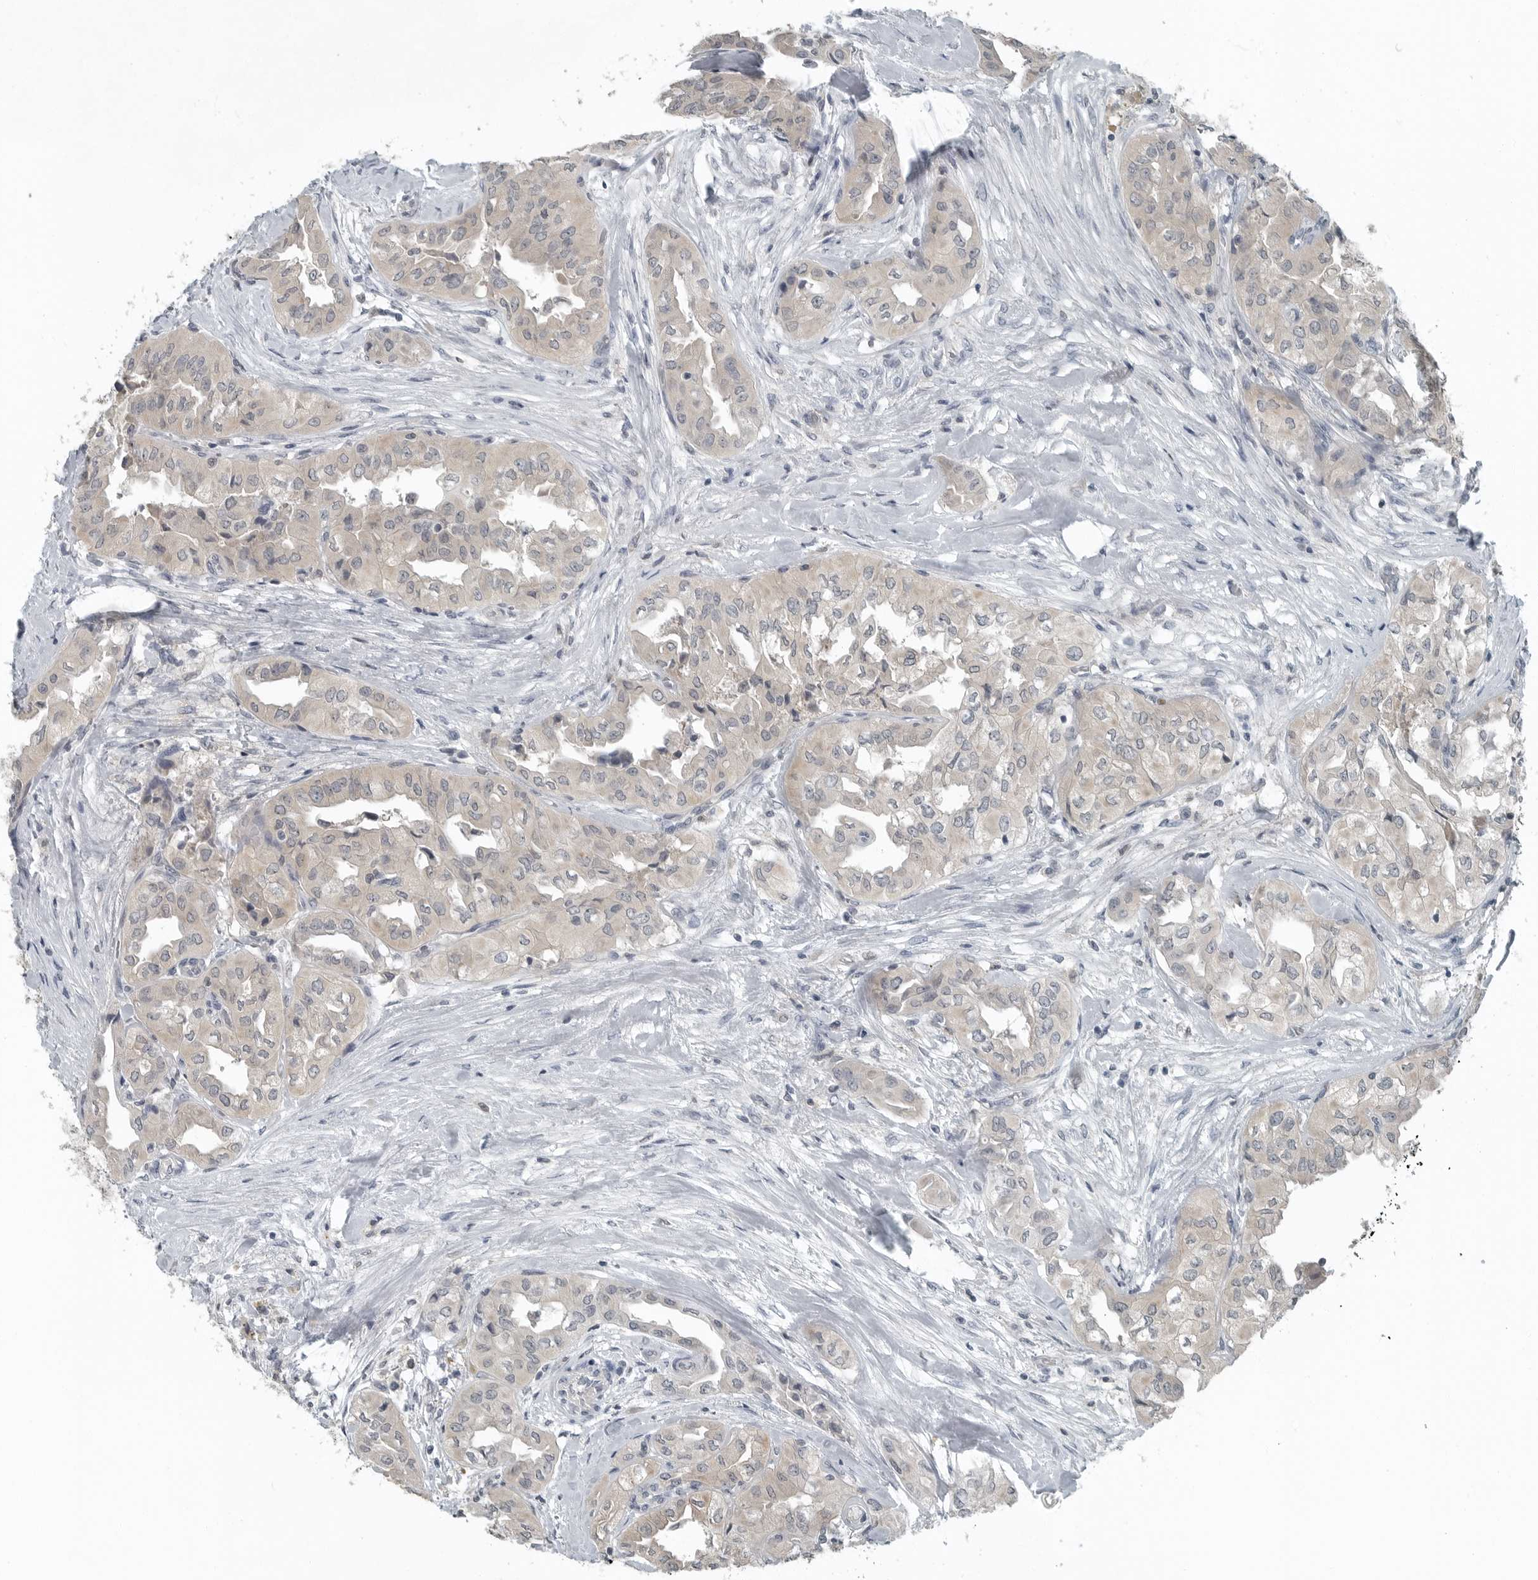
{"staining": {"intensity": "weak", "quantity": ">75%", "location": "cytoplasmic/membranous"}, "tissue": "thyroid cancer", "cell_type": "Tumor cells", "image_type": "cancer", "snomed": [{"axis": "morphology", "description": "Papillary adenocarcinoma, NOS"}, {"axis": "topography", "description": "Thyroid gland"}], "caption": "Immunohistochemical staining of human papillary adenocarcinoma (thyroid) exhibits weak cytoplasmic/membranous protein expression in about >75% of tumor cells.", "gene": "KYAT1", "patient": {"sex": "female", "age": 59}}